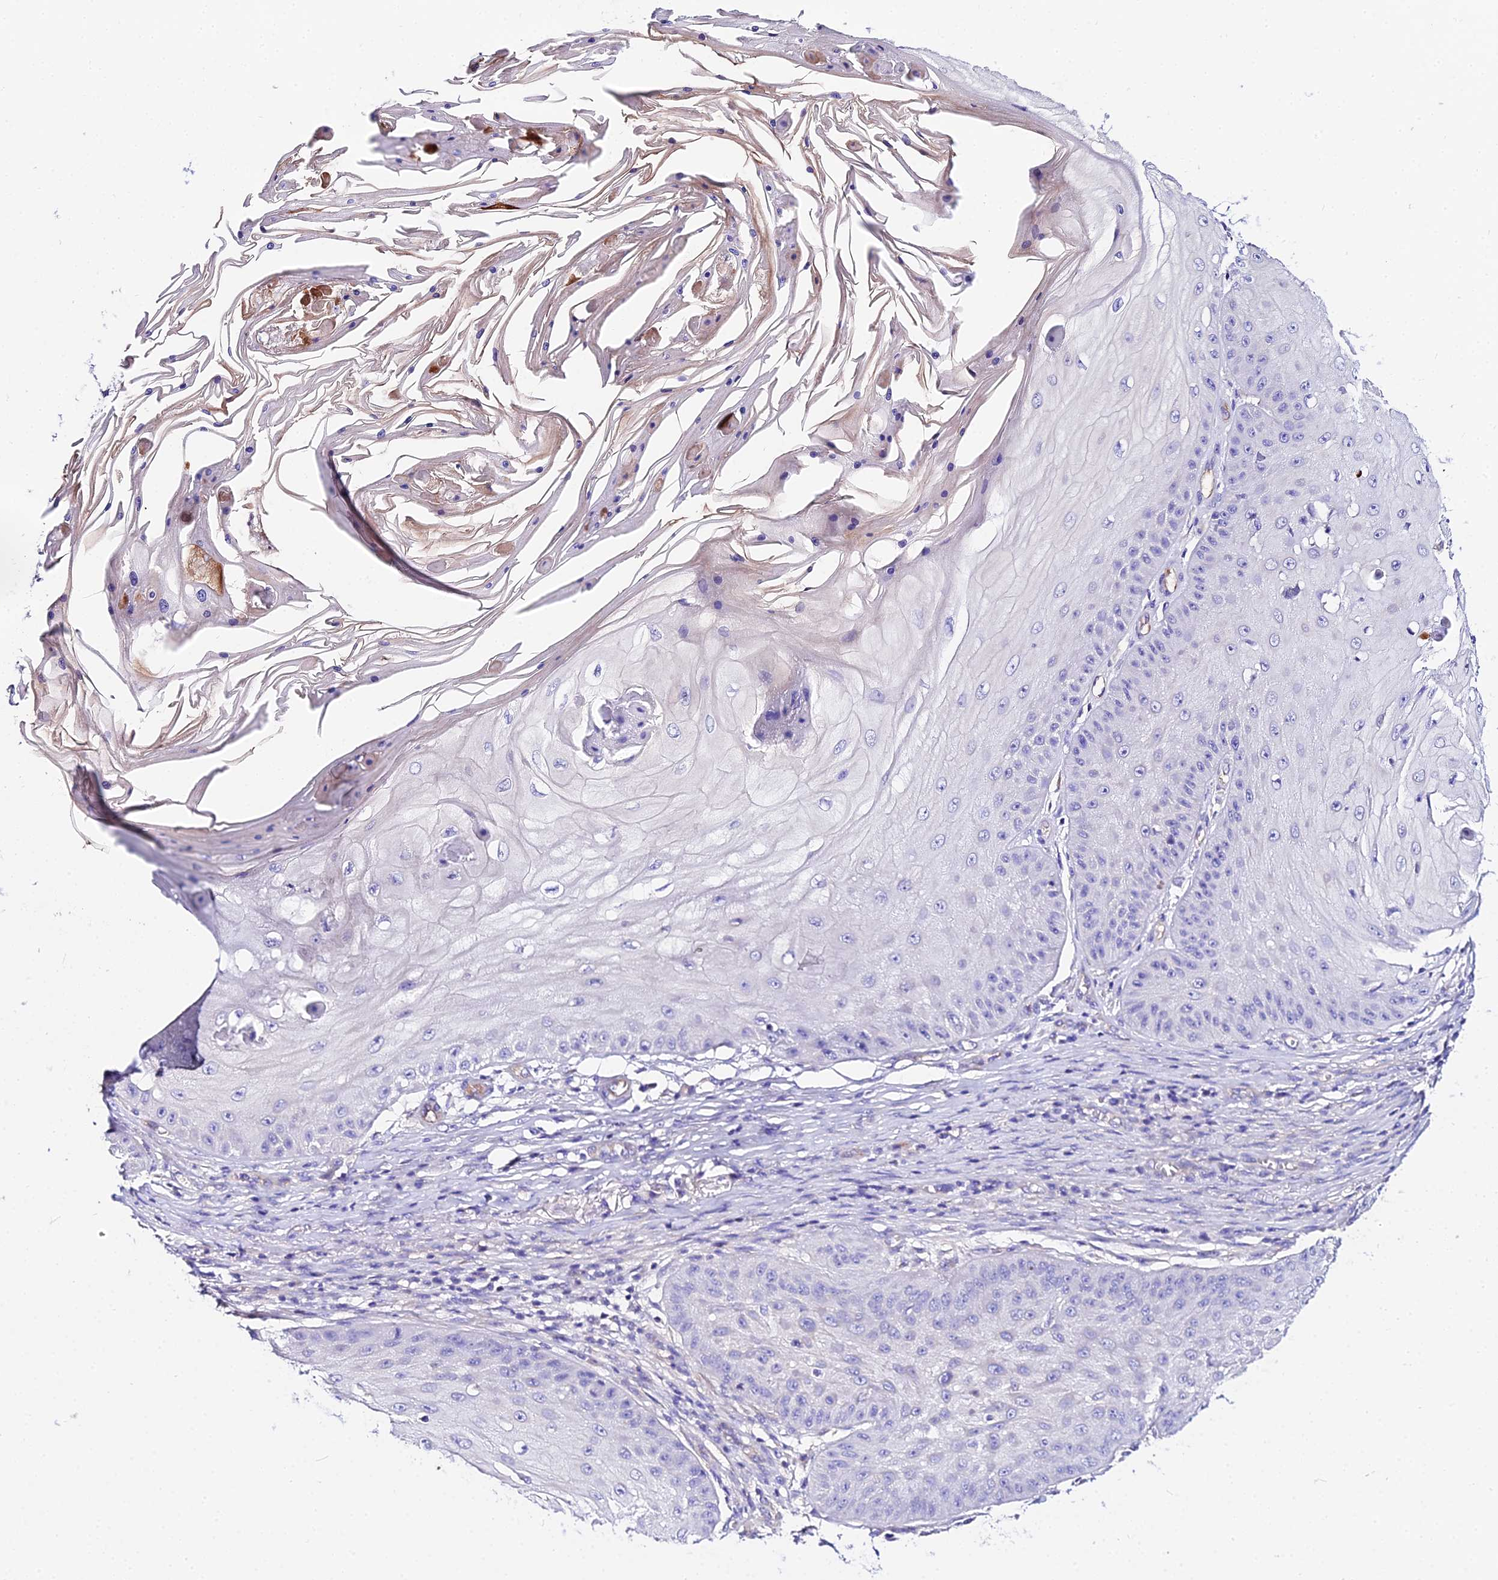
{"staining": {"intensity": "negative", "quantity": "none", "location": "none"}, "tissue": "skin cancer", "cell_type": "Tumor cells", "image_type": "cancer", "snomed": [{"axis": "morphology", "description": "Squamous cell carcinoma, NOS"}, {"axis": "topography", "description": "Skin"}], "caption": "Micrograph shows no significant protein staining in tumor cells of skin squamous cell carcinoma.", "gene": "DAW1", "patient": {"sex": "male", "age": 70}}